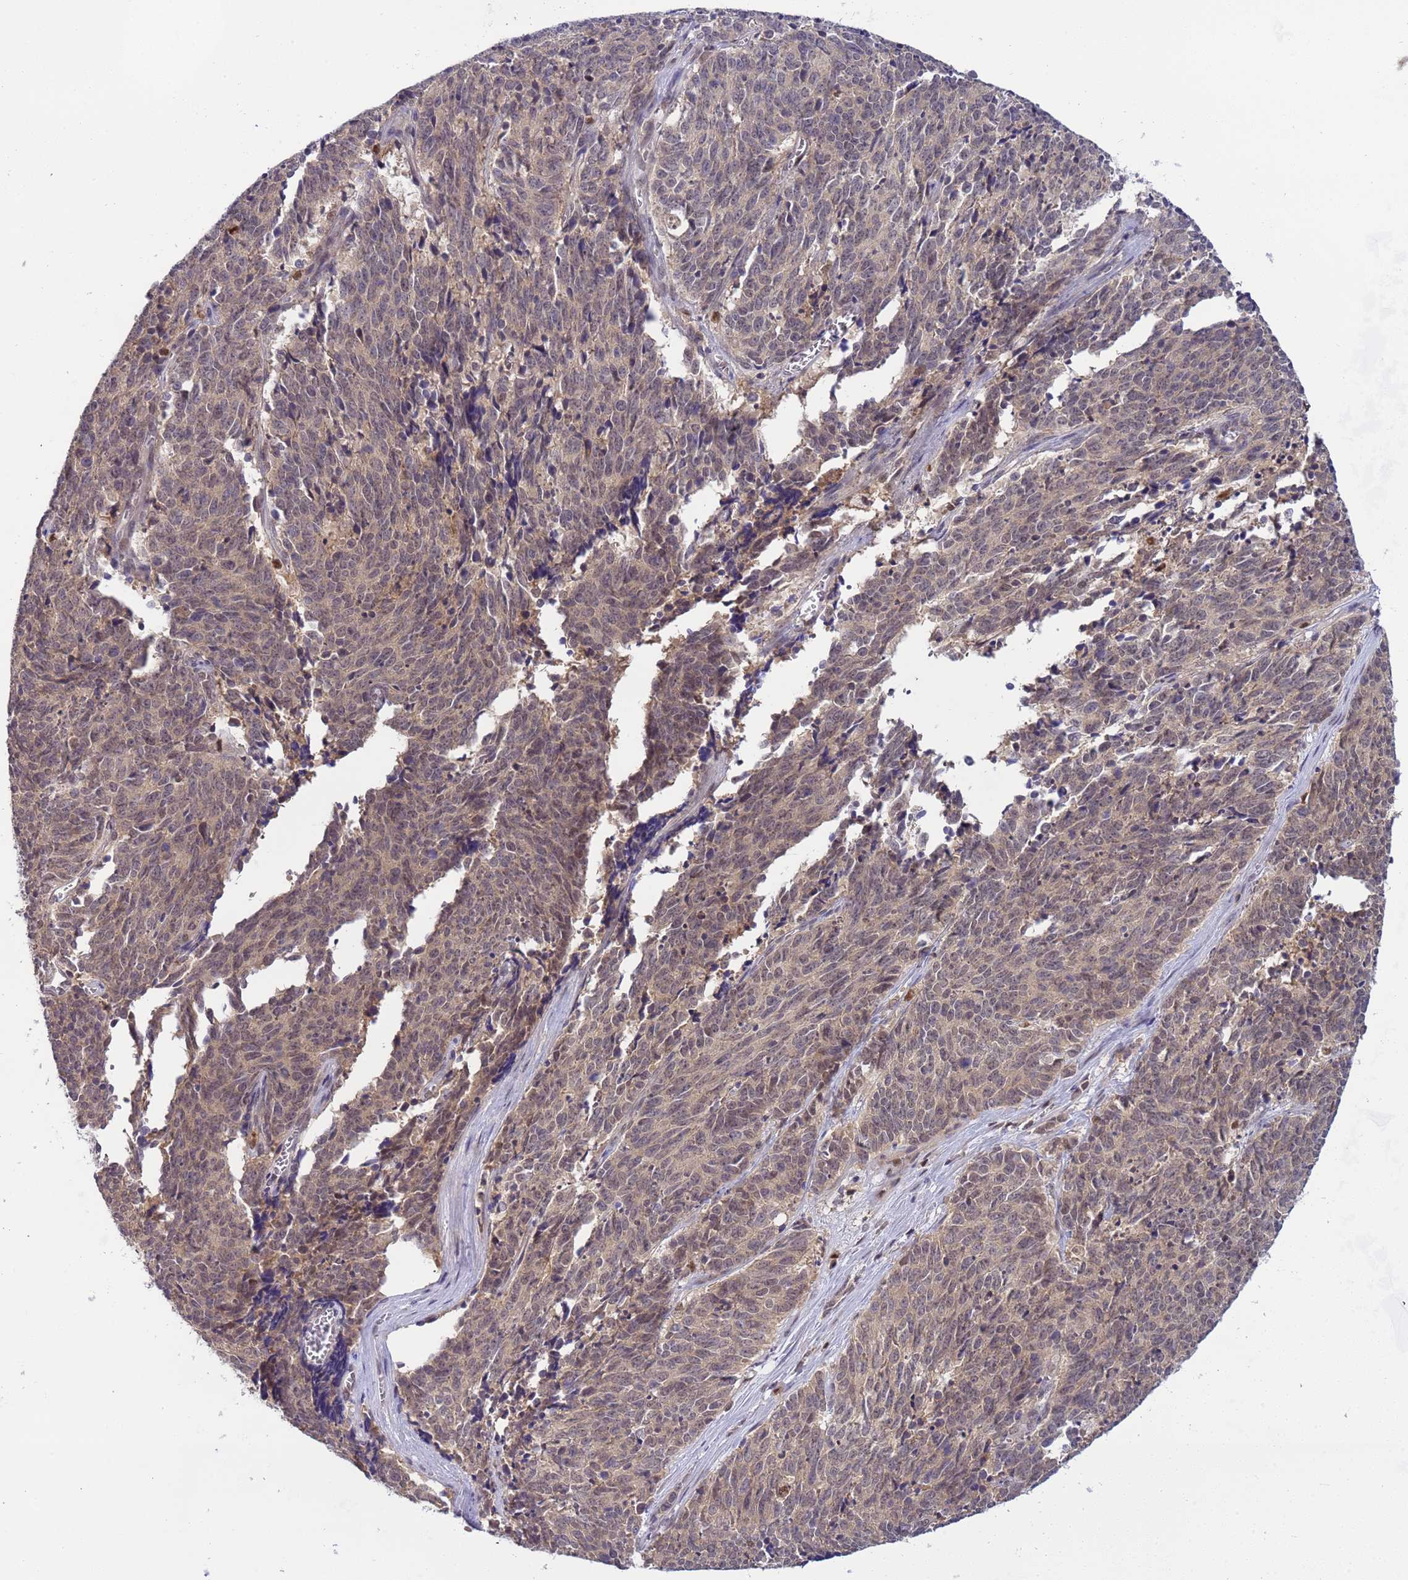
{"staining": {"intensity": "weak", "quantity": "25%-75%", "location": "nuclear"}, "tissue": "cervical cancer", "cell_type": "Tumor cells", "image_type": "cancer", "snomed": [{"axis": "morphology", "description": "Squamous cell carcinoma, NOS"}, {"axis": "topography", "description": "Cervix"}], "caption": "Human cervical cancer stained with a protein marker exhibits weak staining in tumor cells.", "gene": "CD53", "patient": {"sex": "female", "age": 29}}